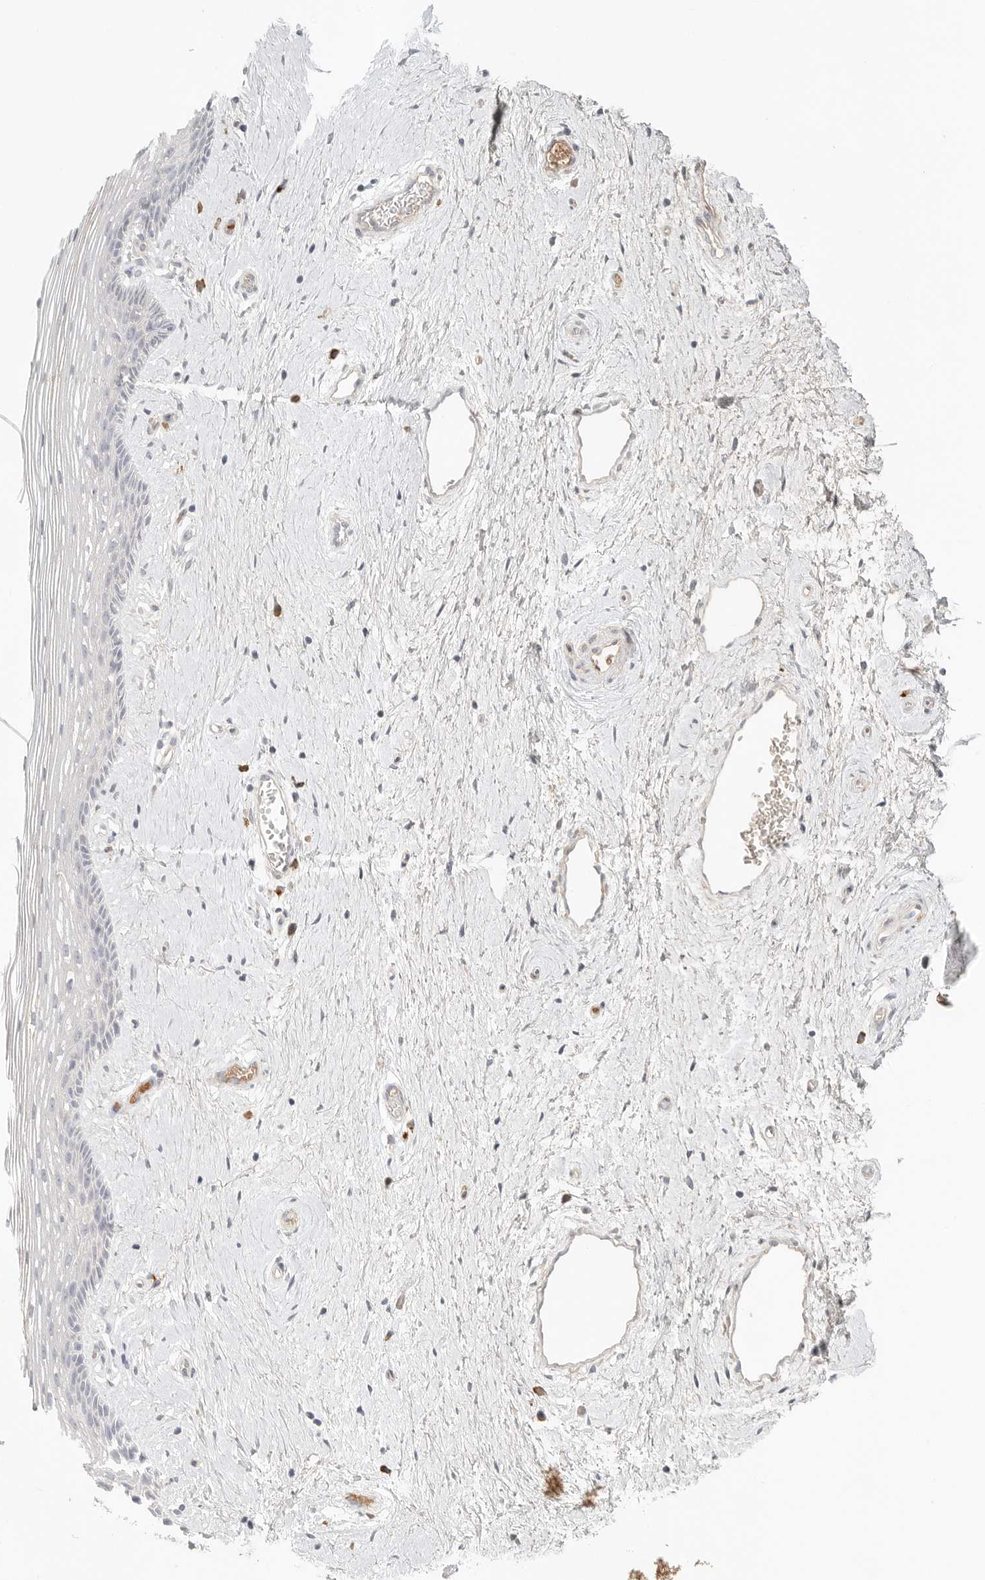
{"staining": {"intensity": "negative", "quantity": "none", "location": "none"}, "tissue": "vagina", "cell_type": "Squamous epithelial cells", "image_type": "normal", "snomed": [{"axis": "morphology", "description": "Normal tissue, NOS"}, {"axis": "topography", "description": "Vagina"}], "caption": "Immunohistochemistry of normal human vagina demonstrates no staining in squamous epithelial cells. (Stains: DAB (3,3'-diaminobenzidine) IHC with hematoxylin counter stain, Microscopy: brightfield microscopy at high magnification).", "gene": "SLC25A36", "patient": {"sex": "female", "age": 46}}